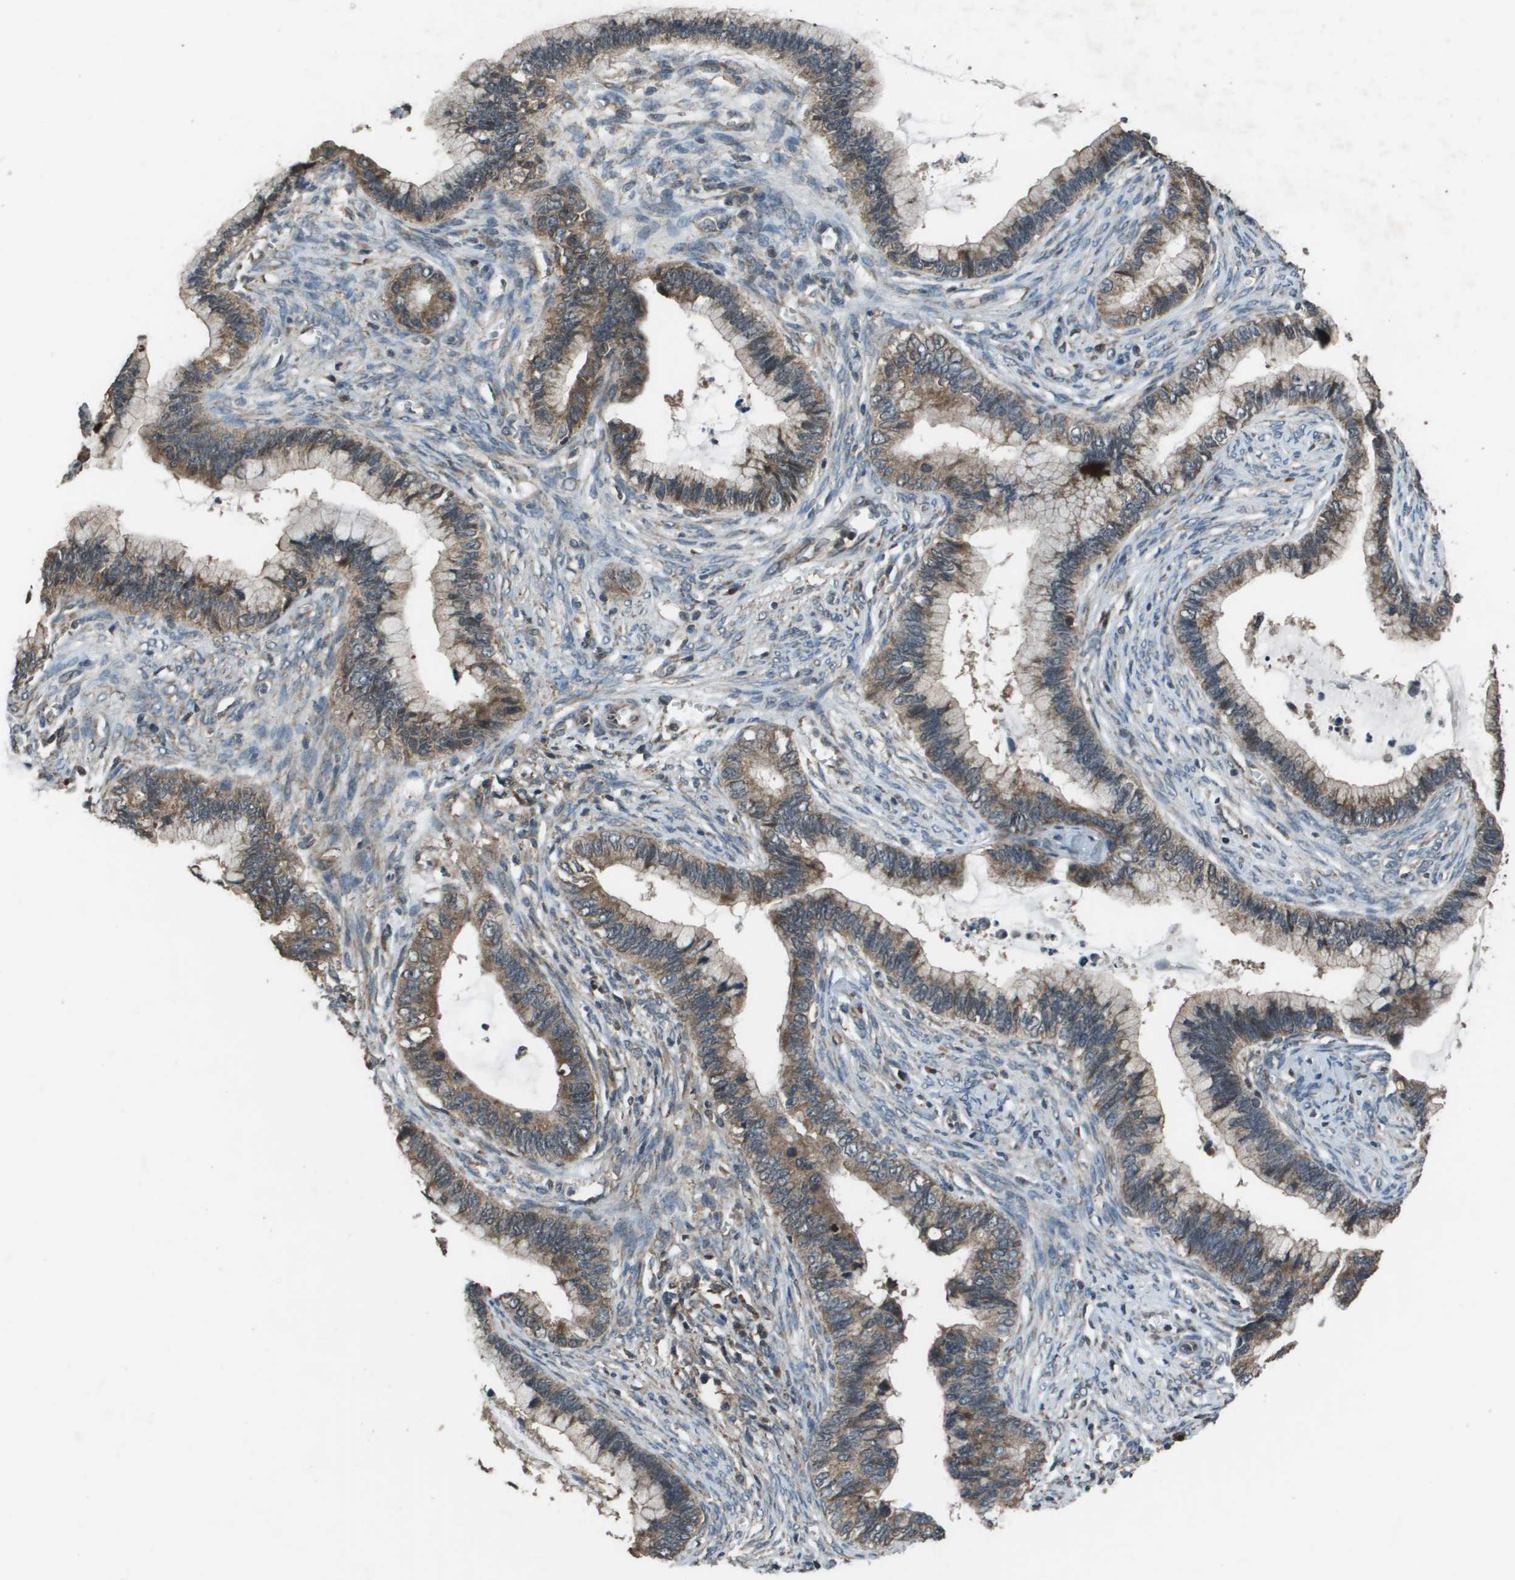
{"staining": {"intensity": "weak", "quantity": ">75%", "location": "cytoplasmic/membranous"}, "tissue": "cervical cancer", "cell_type": "Tumor cells", "image_type": "cancer", "snomed": [{"axis": "morphology", "description": "Adenocarcinoma, NOS"}, {"axis": "topography", "description": "Cervix"}], "caption": "Protein analysis of cervical cancer tissue shows weak cytoplasmic/membranous expression in approximately >75% of tumor cells.", "gene": "GOSR2", "patient": {"sex": "female", "age": 44}}